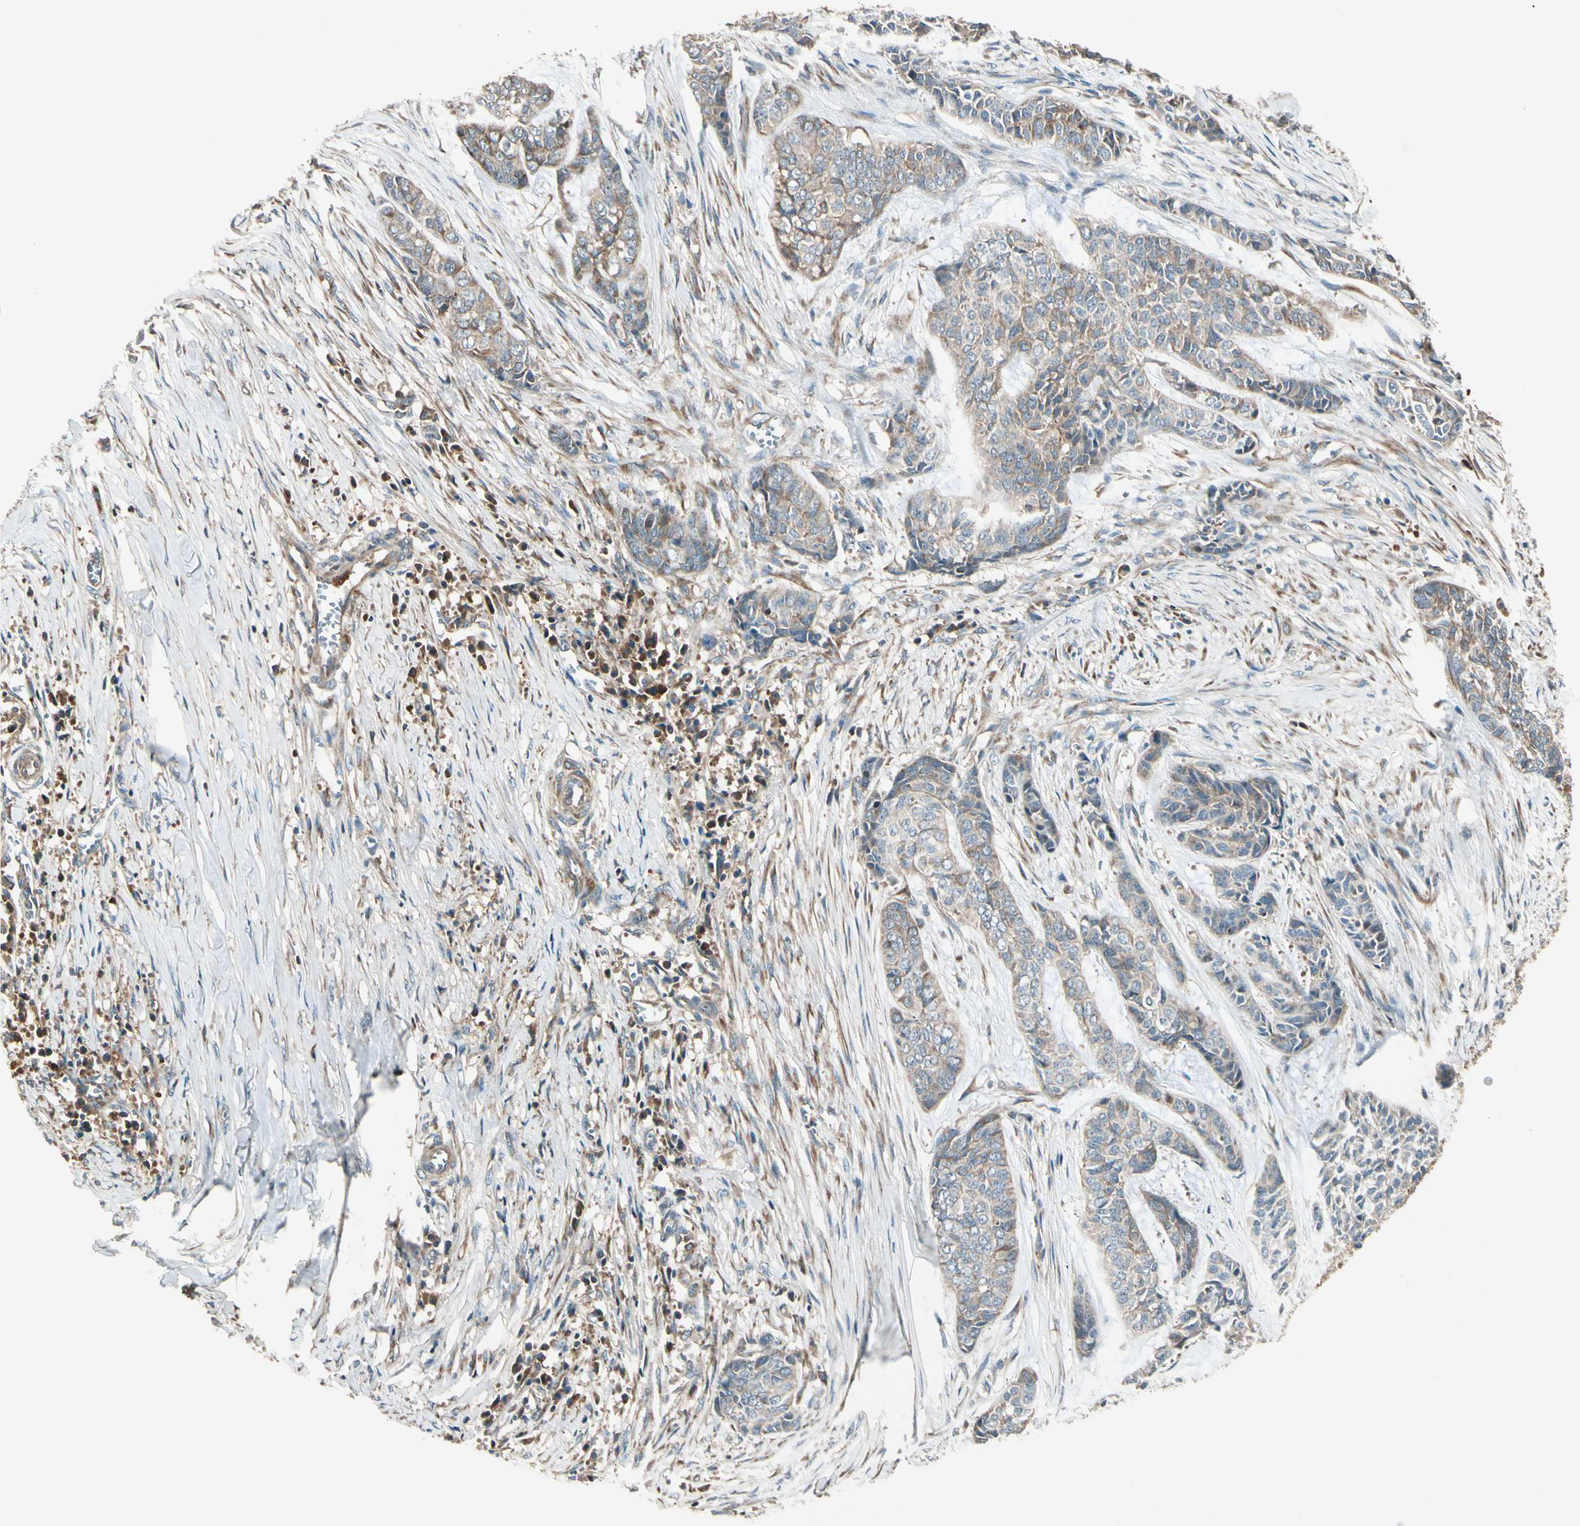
{"staining": {"intensity": "weak", "quantity": ">75%", "location": "cytoplasmic/membranous"}, "tissue": "skin cancer", "cell_type": "Tumor cells", "image_type": "cancer", "snomed": [{"axis": "morphology", "description": "Basal cell carcinoma"}, {"axis": "topography", "description": "Skin"}], "caption": "Weak cytoplasmic/membranous protein expression is seen in about >75% of tumor cells in basal cell carcinoma (skin).", "gene": "STX11", "patient": {"sex": "female", "age": 64}}